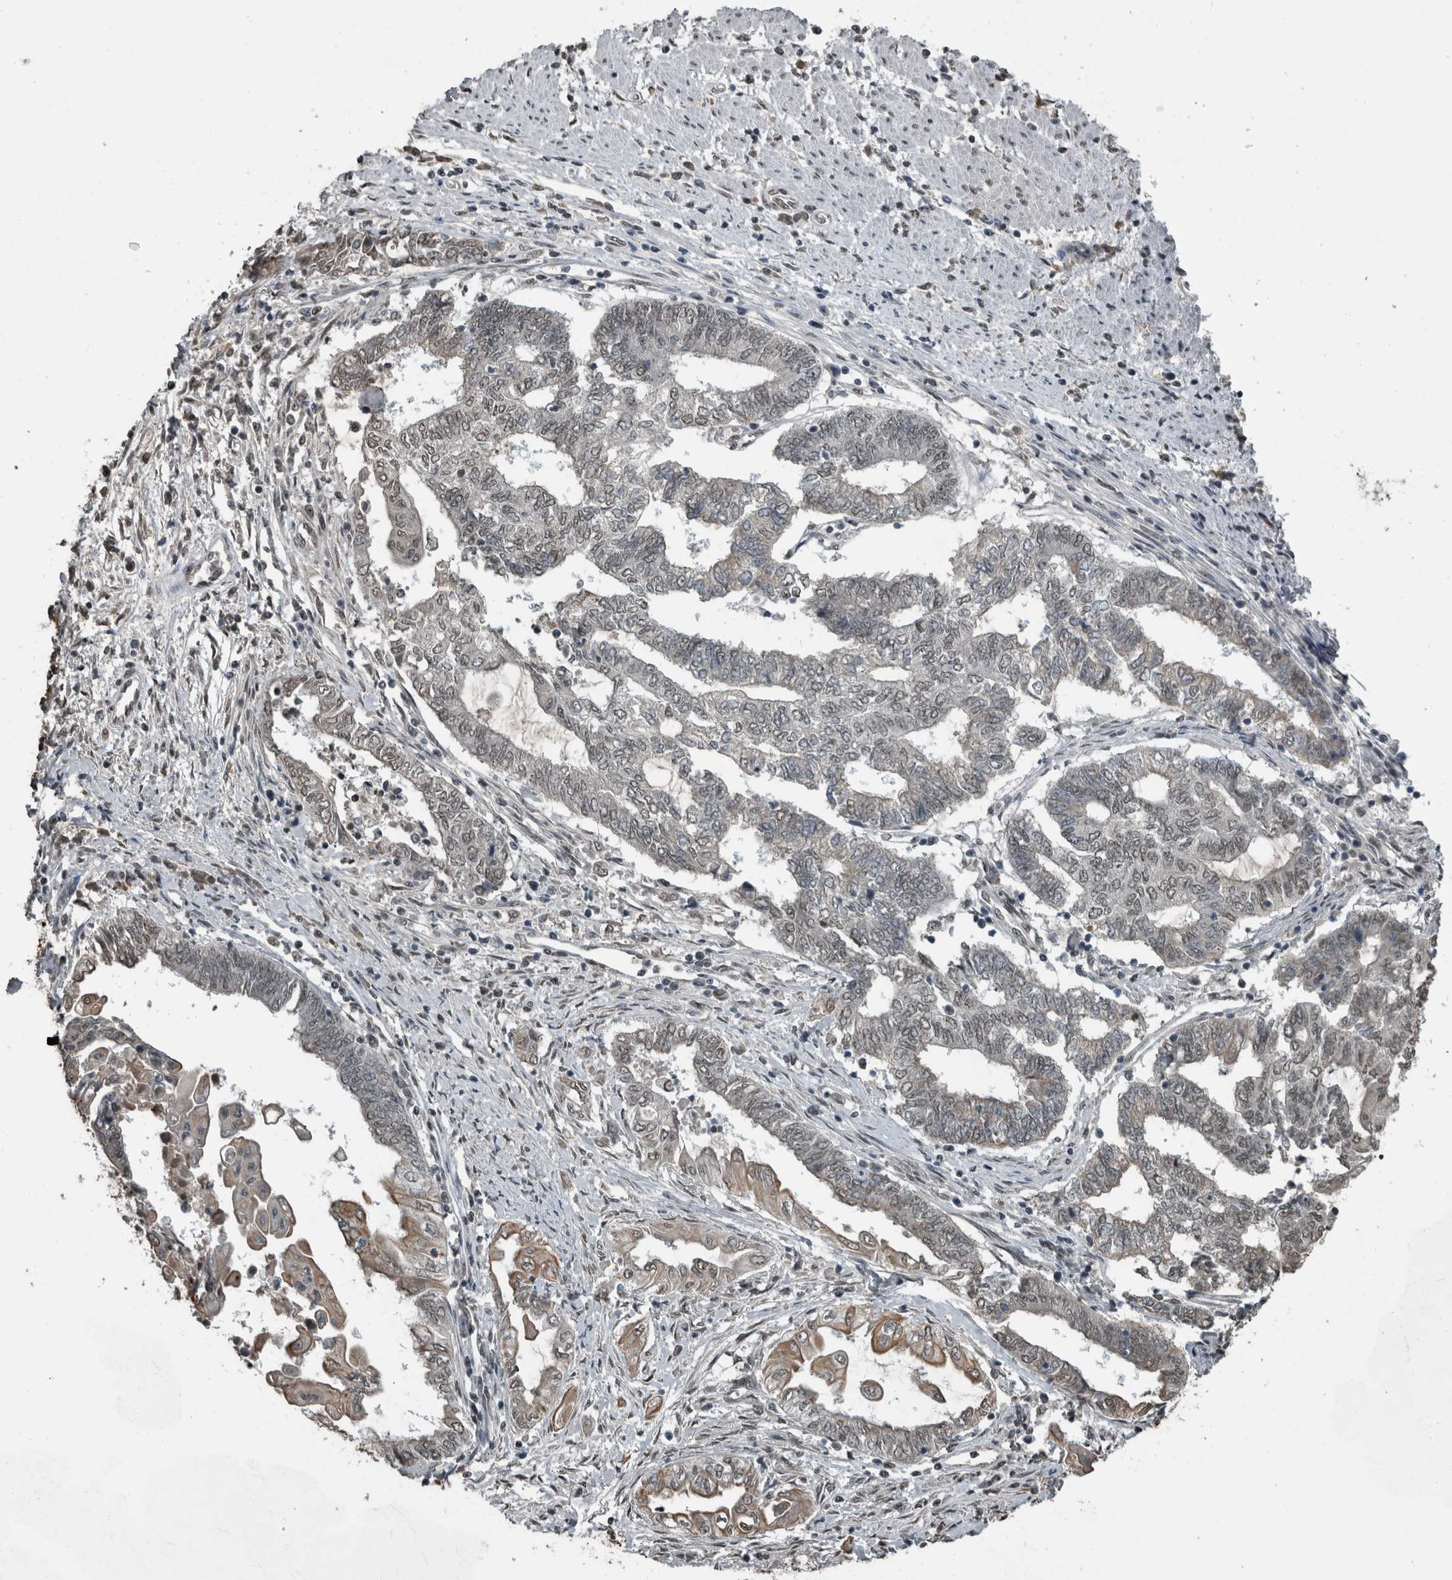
{"staining": {"intensity": "weak", "quantity": "<25%", "location": "nuclear"}, "tissue": "endometrial cancer", "cell_type": "Tumor cells", "image_type": "cancer", "snomed": [{"axis": "morphology", "description": "Adenocarcinoma, NOS"}, {"axis": "topography", "description": "Uterus"}, {"axis": "topography", "description": "Endometrium"}], "caption": "This is an IHC micrograph of endometrial cancer (adenocarcinoma). There is no expression in tumor cells.", "gene": "TGS1", "patient": {"sex": "female", "age": 70}}